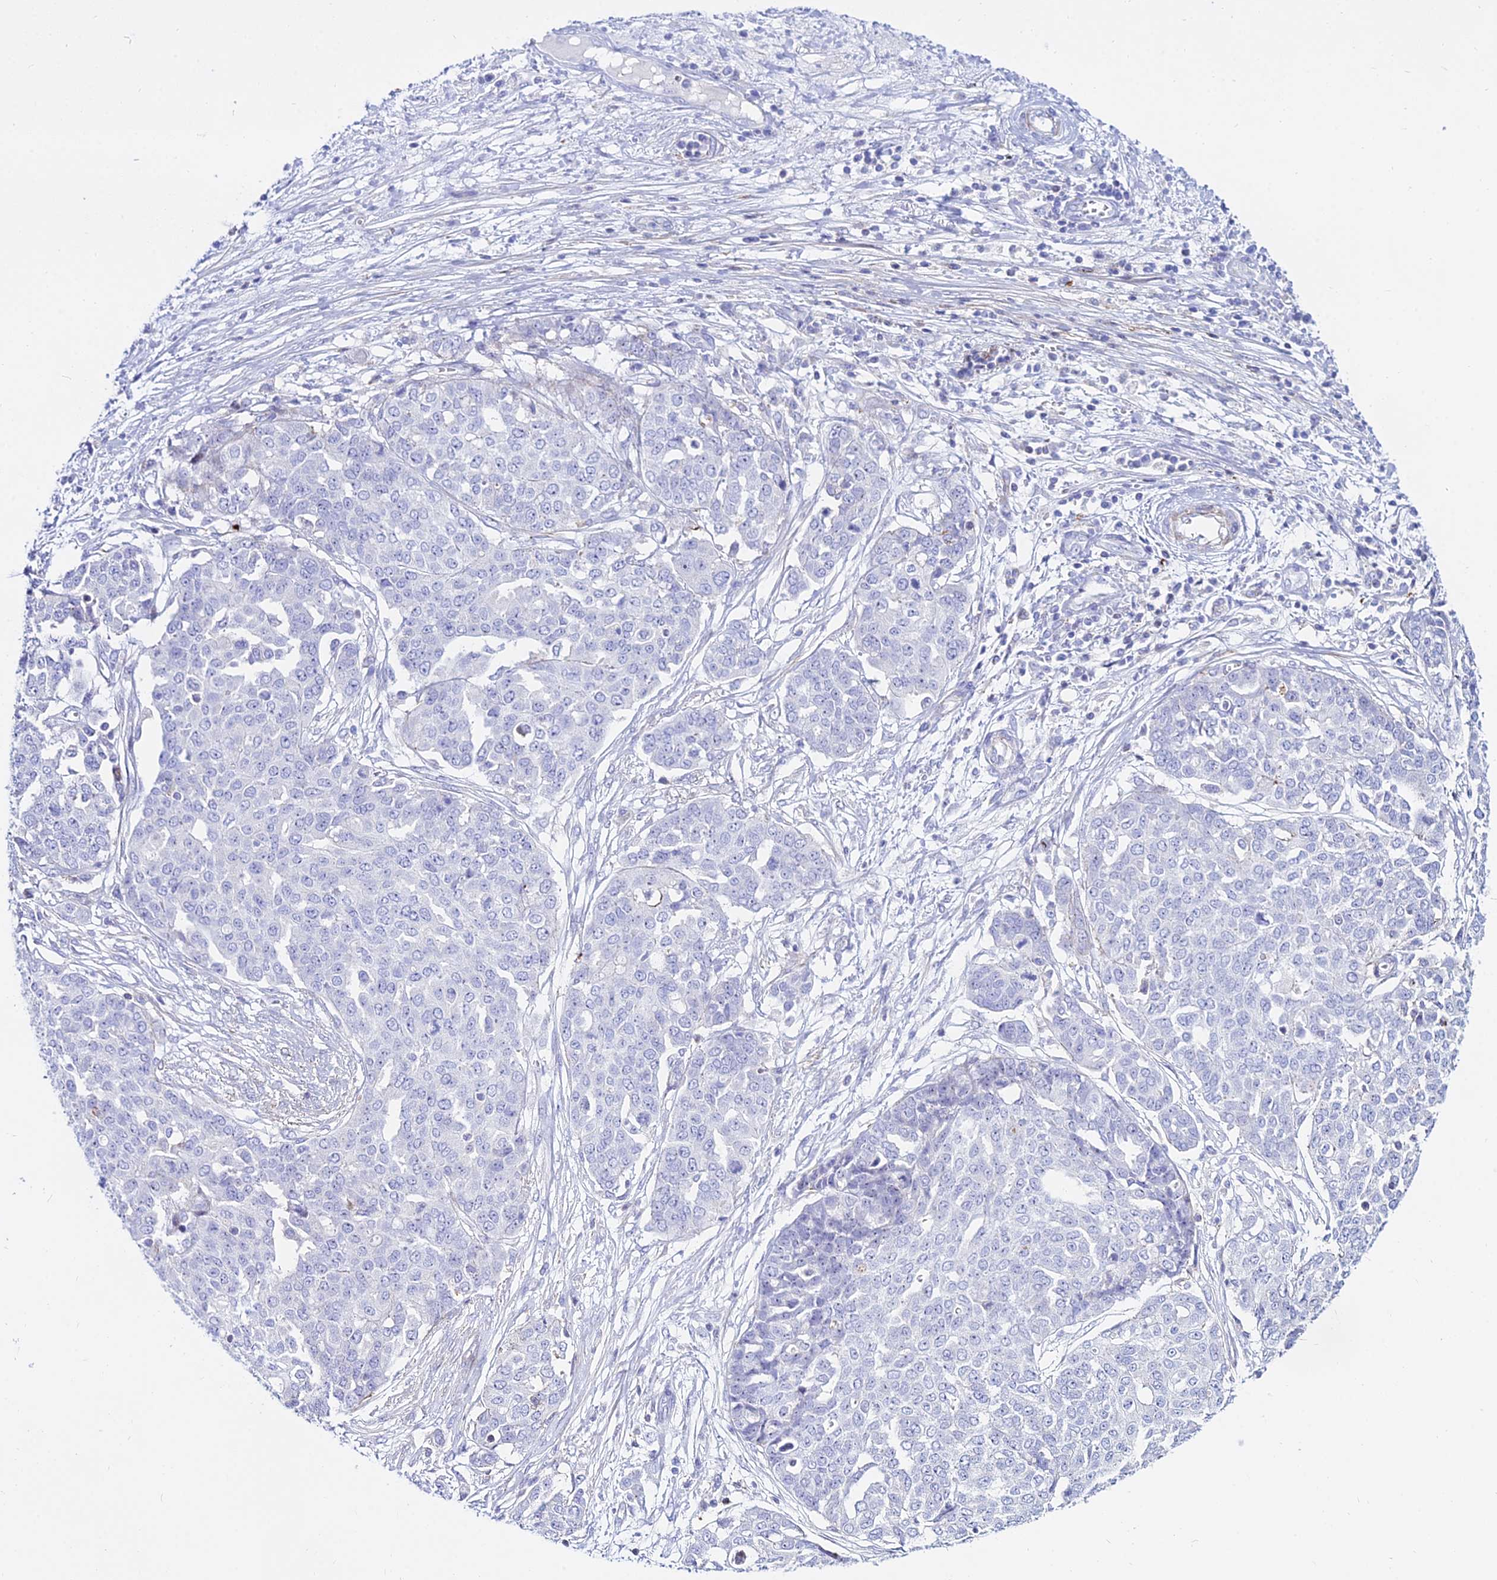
{"staining": {"intensity": "negative", "quantity": "none", "location": "none"}, "tissue": "ovarian cancer", "cell_type": "Tumor cells", "image_type": "cancer", "snomed": [{"axis": "morphology", "description": "Cystadenocarcinoma, serous, NOS"}, {"axis": "topography", "description": "Soft tissue"}, {"axis": "topography", "description": "Ovary"}], "caption": "A photomicrograph of human ovarian serous cystadenocarcinoma is negative for staining in tumor cells.", "gene": "DLX1", "patient": {"sex": "female", "age": 57}}